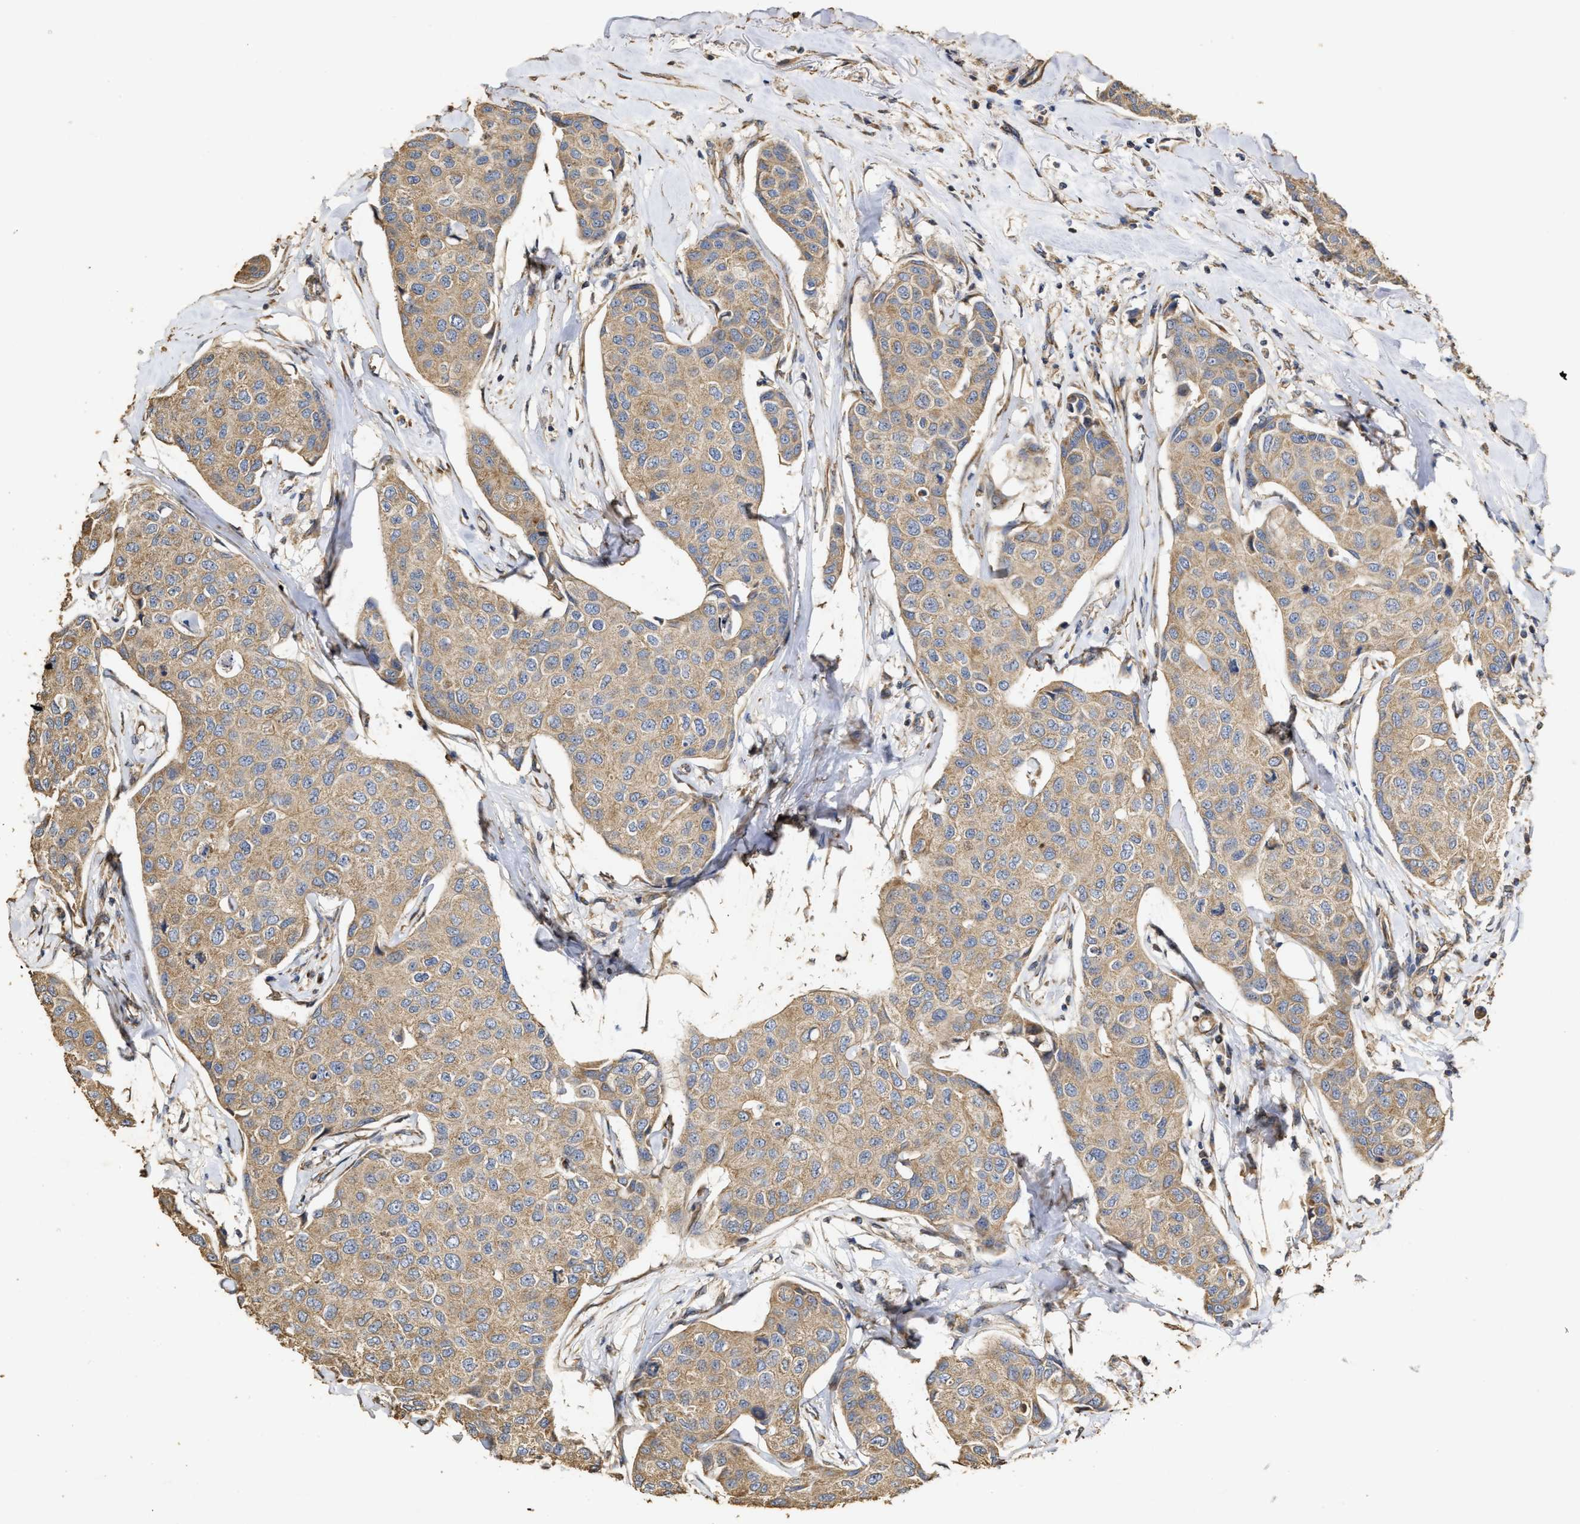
{"staining": {"intensity": "moderate", "quantity": ">75%", "location": "cytoplasmic/membranous"}, "tissue": "breast cancer", "cell_type": "Tumor cells", "image_type": "cancer", "snomed": [{"axis": "morphology", "description": "Duct carcinoma"}, {"axis": "topography", "description": "Breast"}], "caption": "Protein expression analysis of breast cancer shows moderate cytoplasmic/membranous positivity in approximately >75% of tumor cells. (Stains: DAB in brown, nuclei in blue, Microscopy: brightfield microscopy at high magnification).", "gene": "NAV1", "patient": {"sex": "female", "age": 80}}